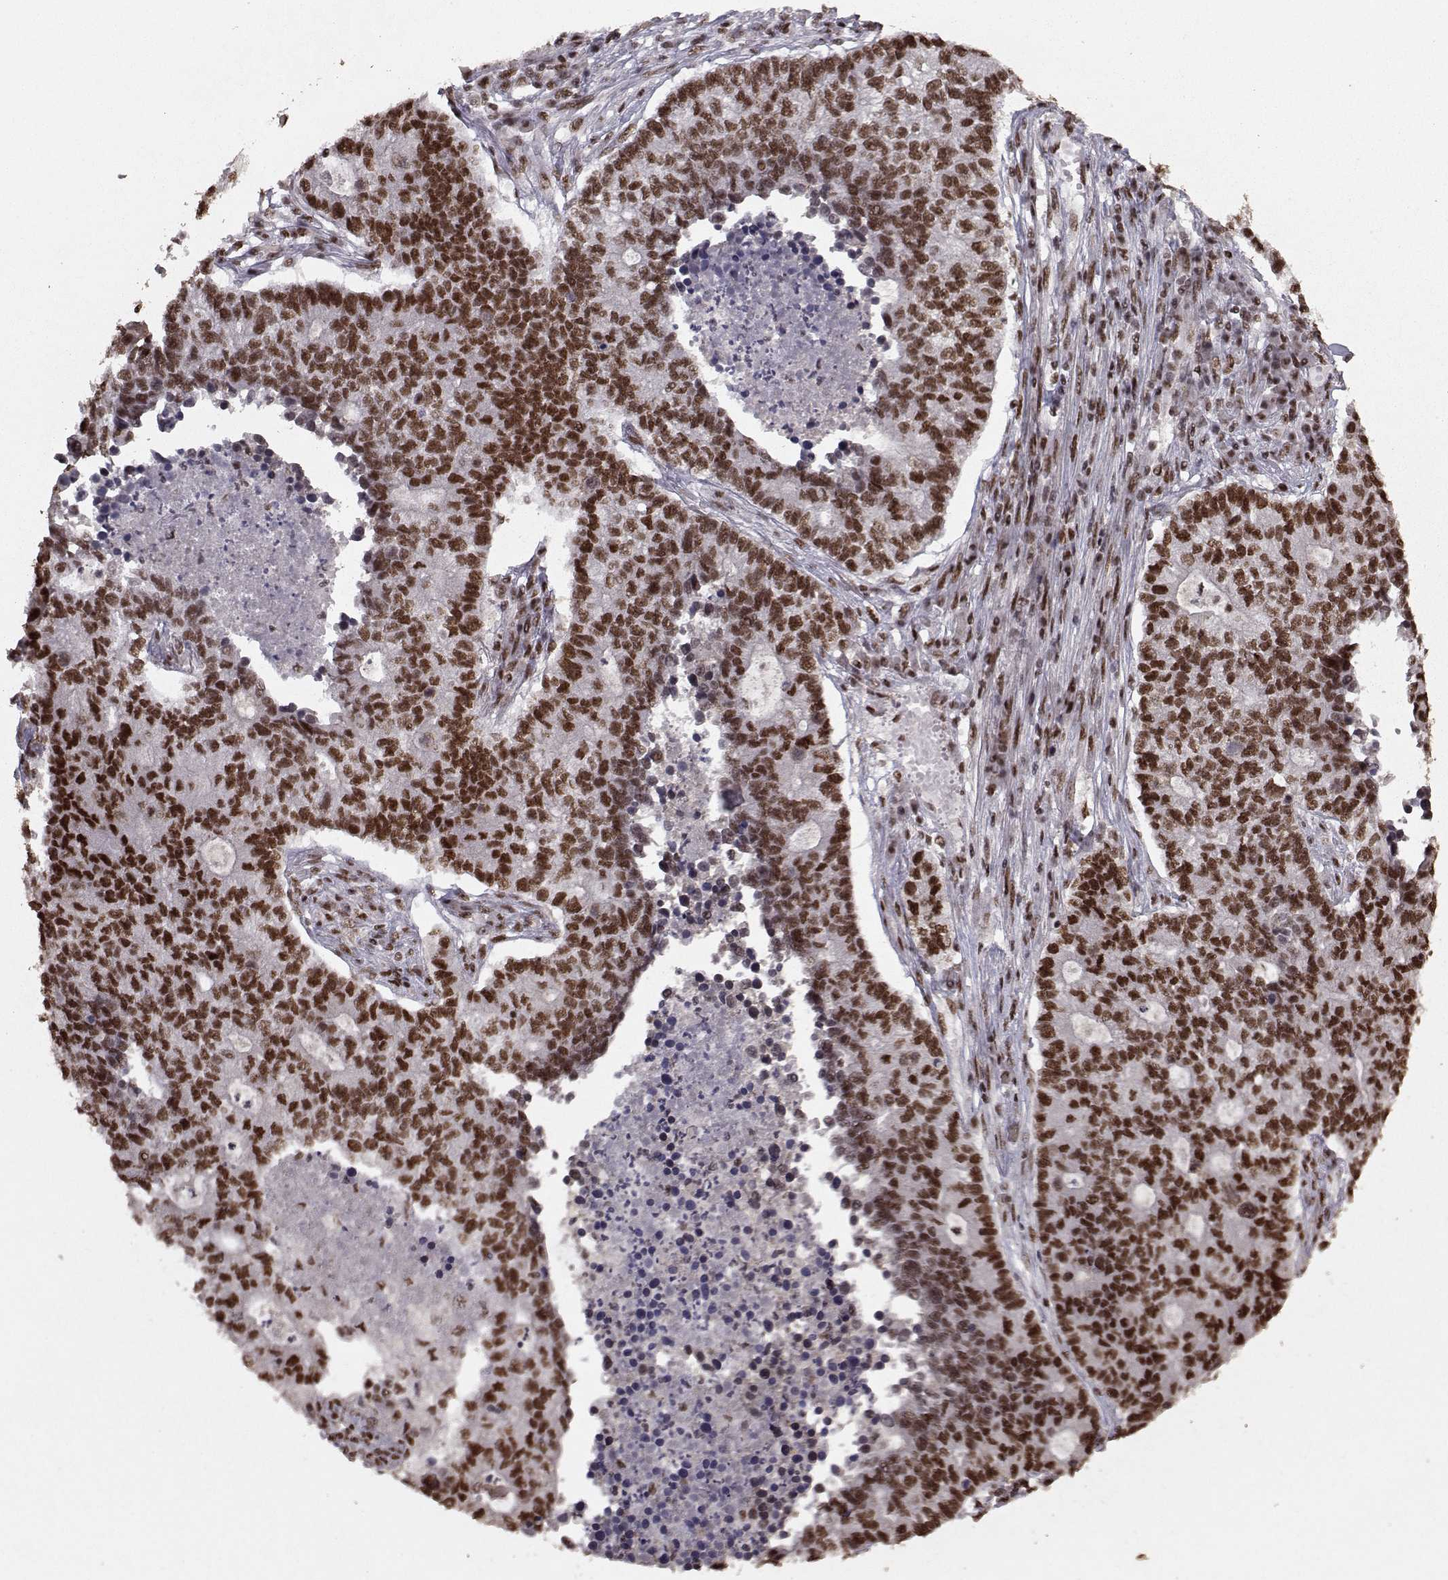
{"staining": {"intensity": "strong", "quantity": ">75%", "location": "nuclear"}, "tissue": "lung cancer", "cell_type": "Tumor cells", "image_type": "cancer", "snomed": [{"axis": "morphology", "description": "Adenocarcinoma, NOS"}, {"axis": "topography", "description": "Lung"}], "caption": "Immunohistochemical staining of adenocarcinoma (lung) reveals strong nuclear protein positivity in approximately >75% of tumor cells.", "gene": "SF1", "patient": {"sex": "male", "age": 57}}